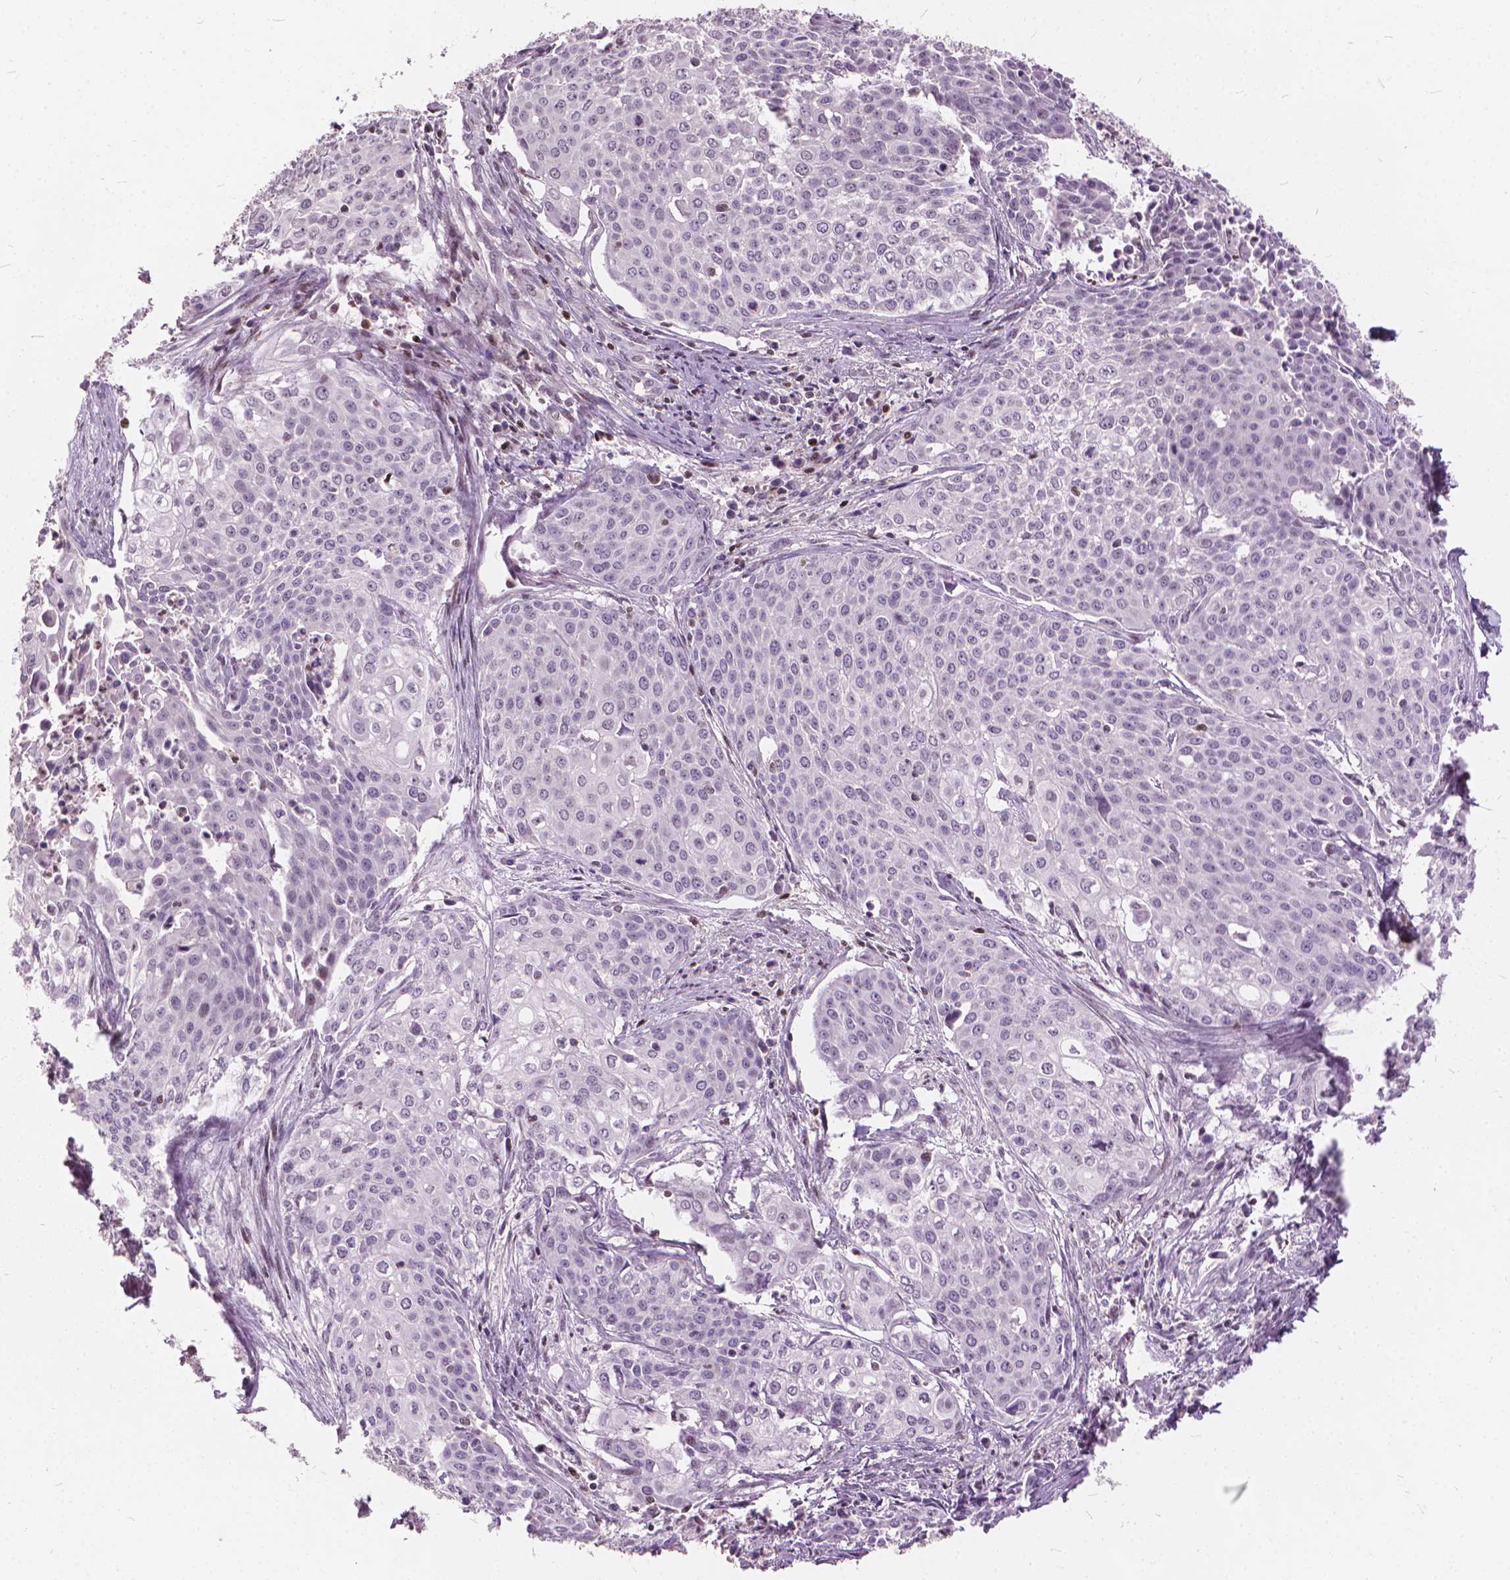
{"staining": {"intensity": "negative", "quantity": "none", "location": "none"}, "tissue": "cervical cancer", "cell_type": "Tumor cells", "image_type": "cancer", "snomed": [{"axis": "morphology", "description": "Squamous cell carcinoma, NOS"}, {"axis": "topography", "description": "Cervix"}], "caption": "A histopathology image of human cervical cancer (squamous cell carcinoma) is negative for staining in tumor cells.", "gene": "STAT5B", "patient": {"sex": "female", "age": 39}}